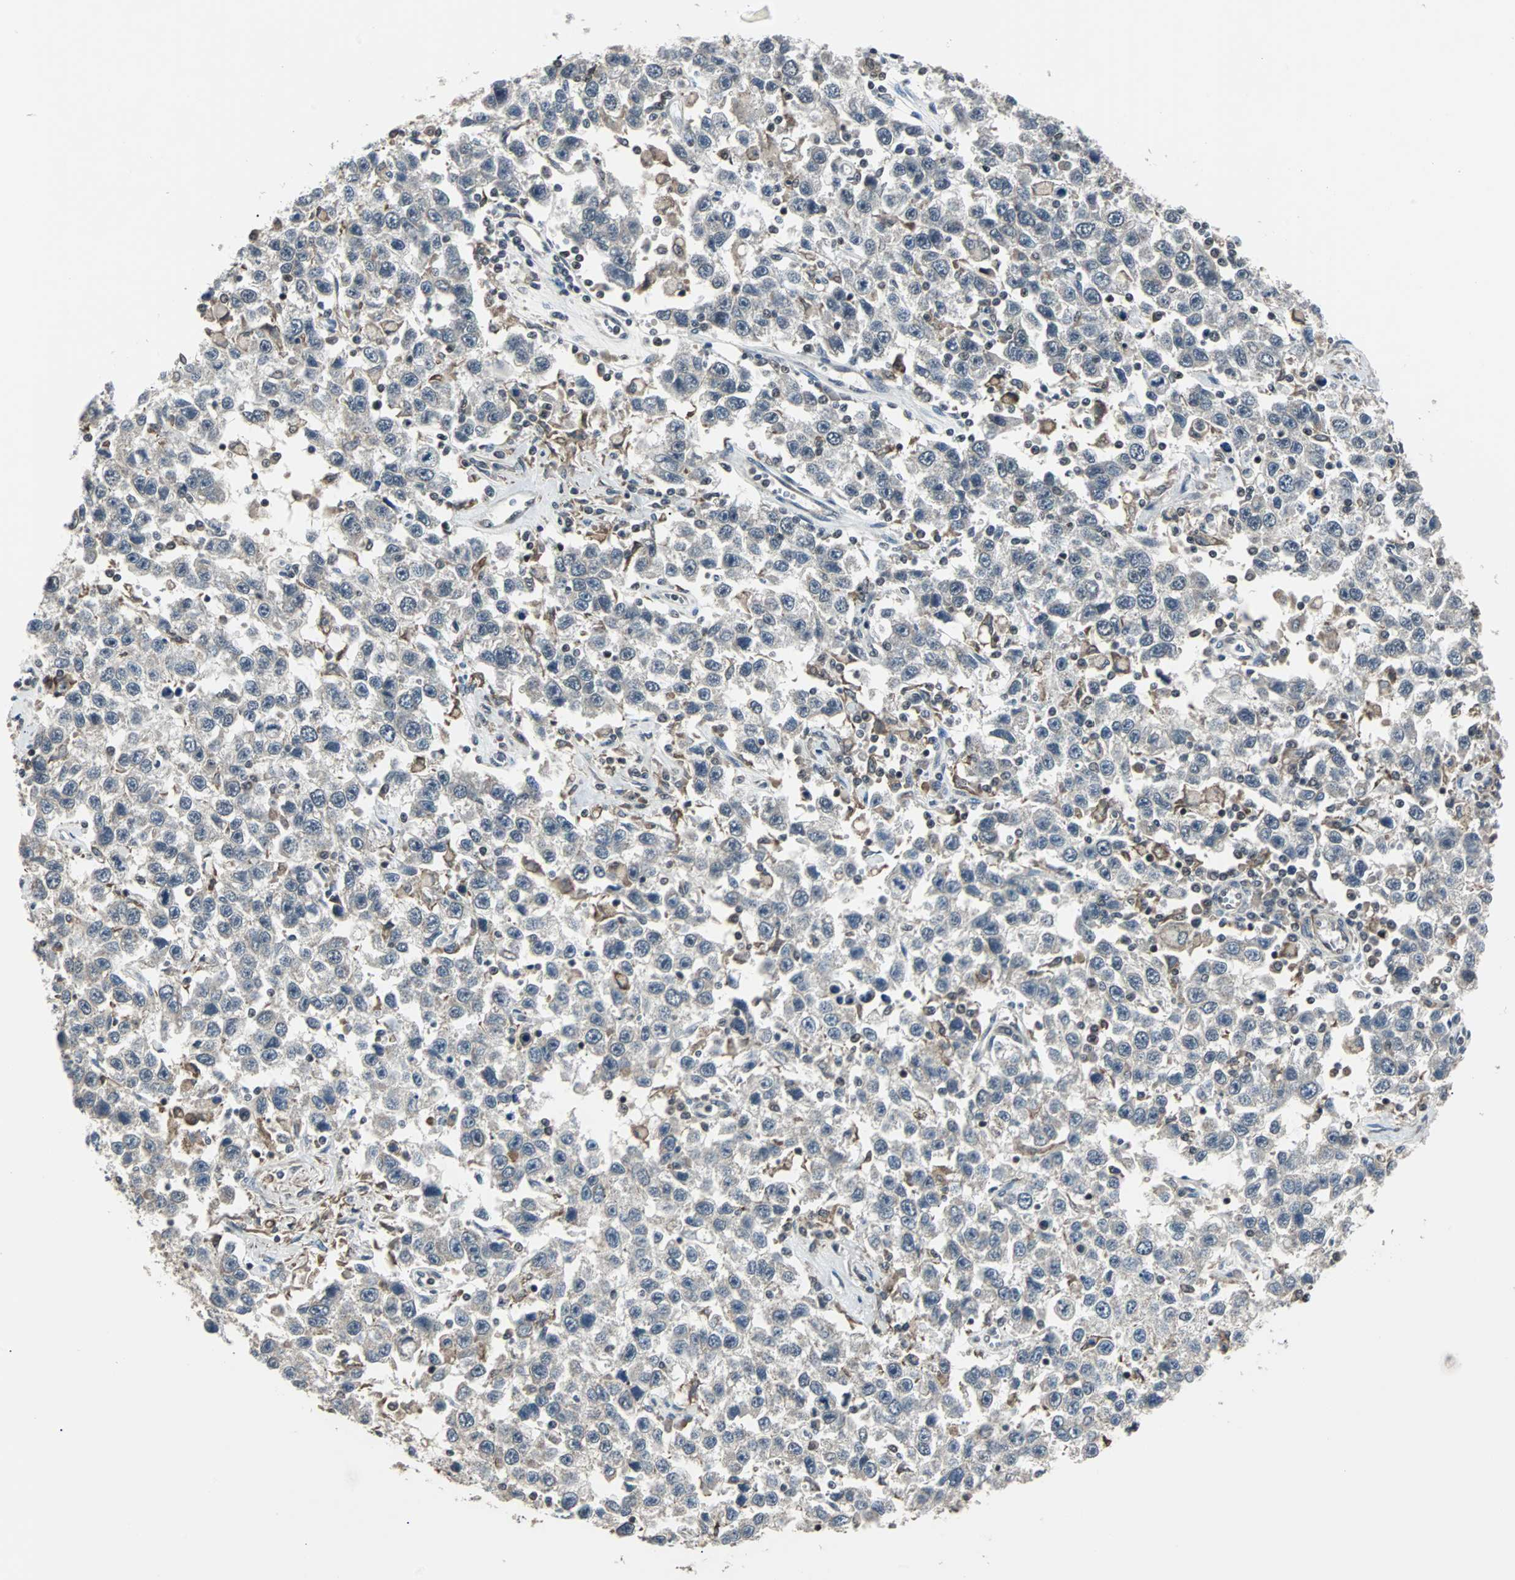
{"staining": {"intensity": "negative", "quantity": "none", "location": "none"}, "tissue": "testis cancer", "cell_type": "Tumor cells", "image_type": "cancer", "snomed": [{"axis": "morphology", "description": "Seminoma, NOS"}, {"axis": "topography", "description": "Testis"}], "caption": "Tumor cells show no significant staining in testis cancer.", "gene": "TERF2IP", "patient": {"sex": "male", "age": 41}}